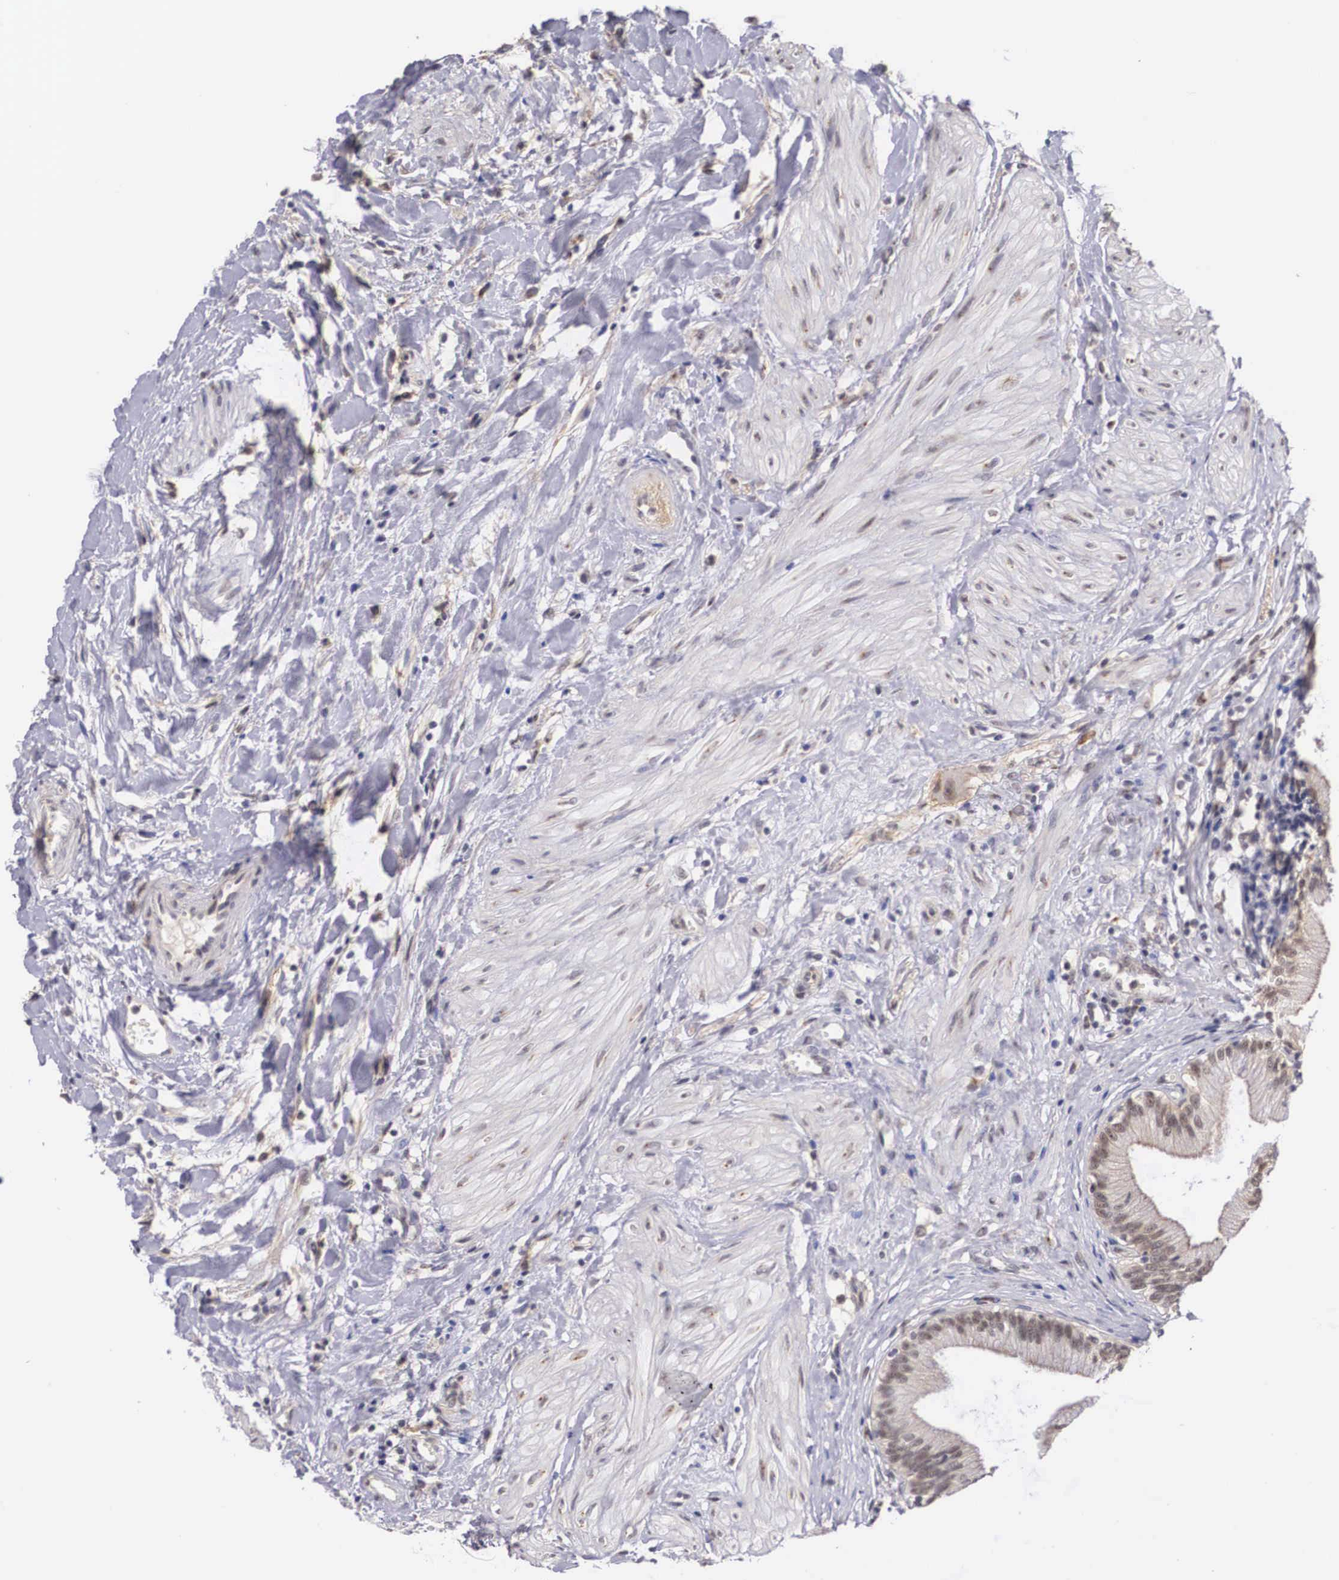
{"staining": {"intensity": "weak", "quantity": ">75%", "location": "cytoplasmic/membranous"}, "tissue": "gallbladder", "cell_type": "Glandular cells", "image_type": "normal", "snomed": [{"axis": "morphology", "description": "Normal tissue, NOS"}, {"axis": "topography", "description": "Gallbladder"}], "caption": "Immunohistochemical staining of normal human gallbladder demonstrates weak cytoplasmic/membranous protein staining in about >75% of glandular cells. (Stains: DAB (3,3'-diaminobenzidine) in brown, nuclei in blue, Microscopy: brightfield microscopy at high magnification).", "gene": "NR4A2", "patient": {"sex": "male", "age": 58}}